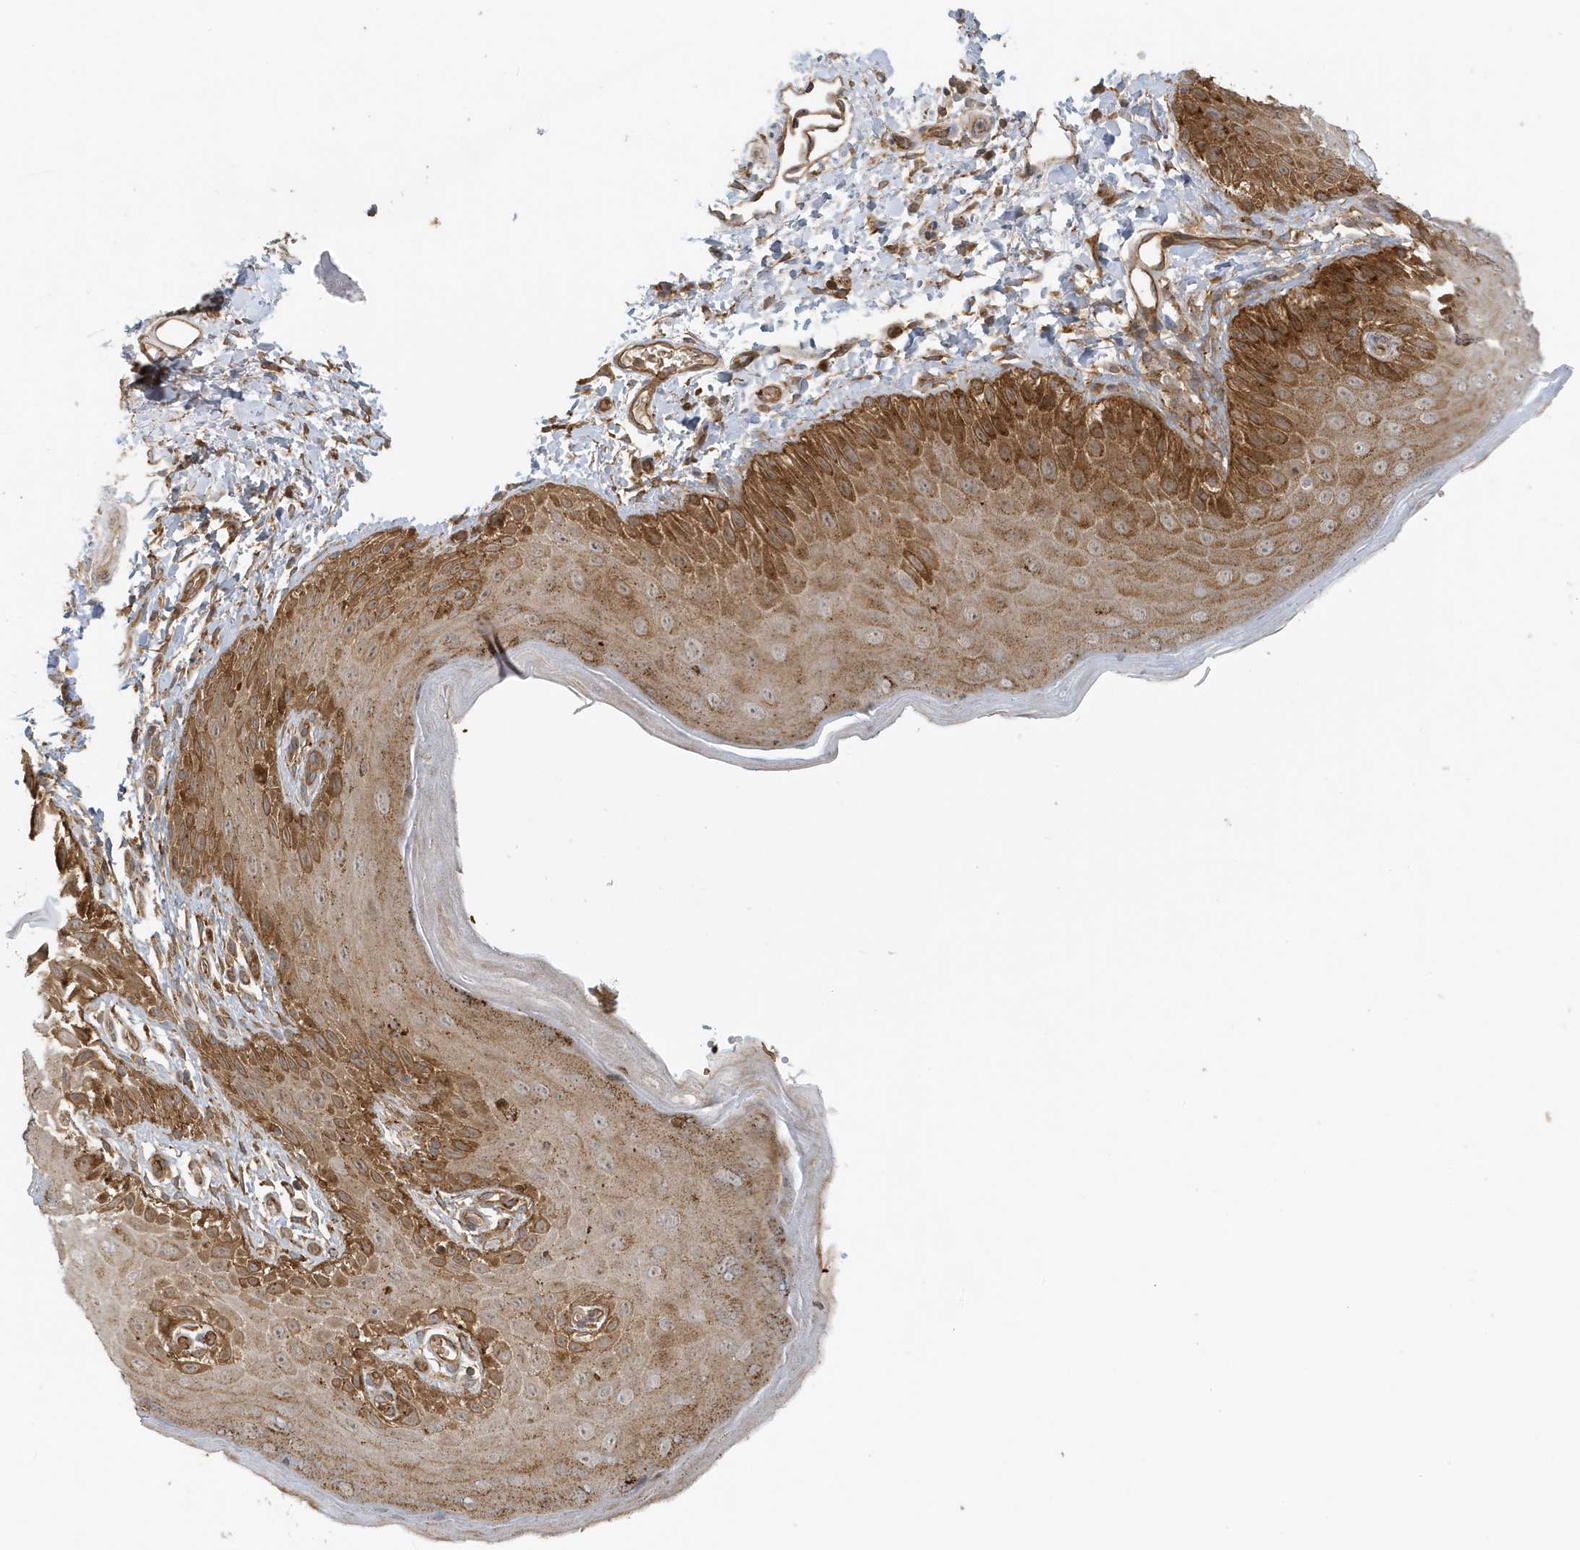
{"staining": {"intensity": "moderate", "quantity": ">75%", "location": "cytoplasmic/membranous"}, "tissue": "skin", "cell_type": "Epidermal cells", "image_type": "normal", "snomed": [{"axis": "morphology", "description": "Normal tissue, NOS"}, {"axis": "topography", "description": "Anal"}], "caption": "Skin stained for a protein exhibits moderate cytoplasmic/membranous positivity in epidermal cells. (DAB = brown stain, brightfield microscopy at high magnification).", "gene": "FYCO1", "patient": {"sex": "male", "age": 44}}